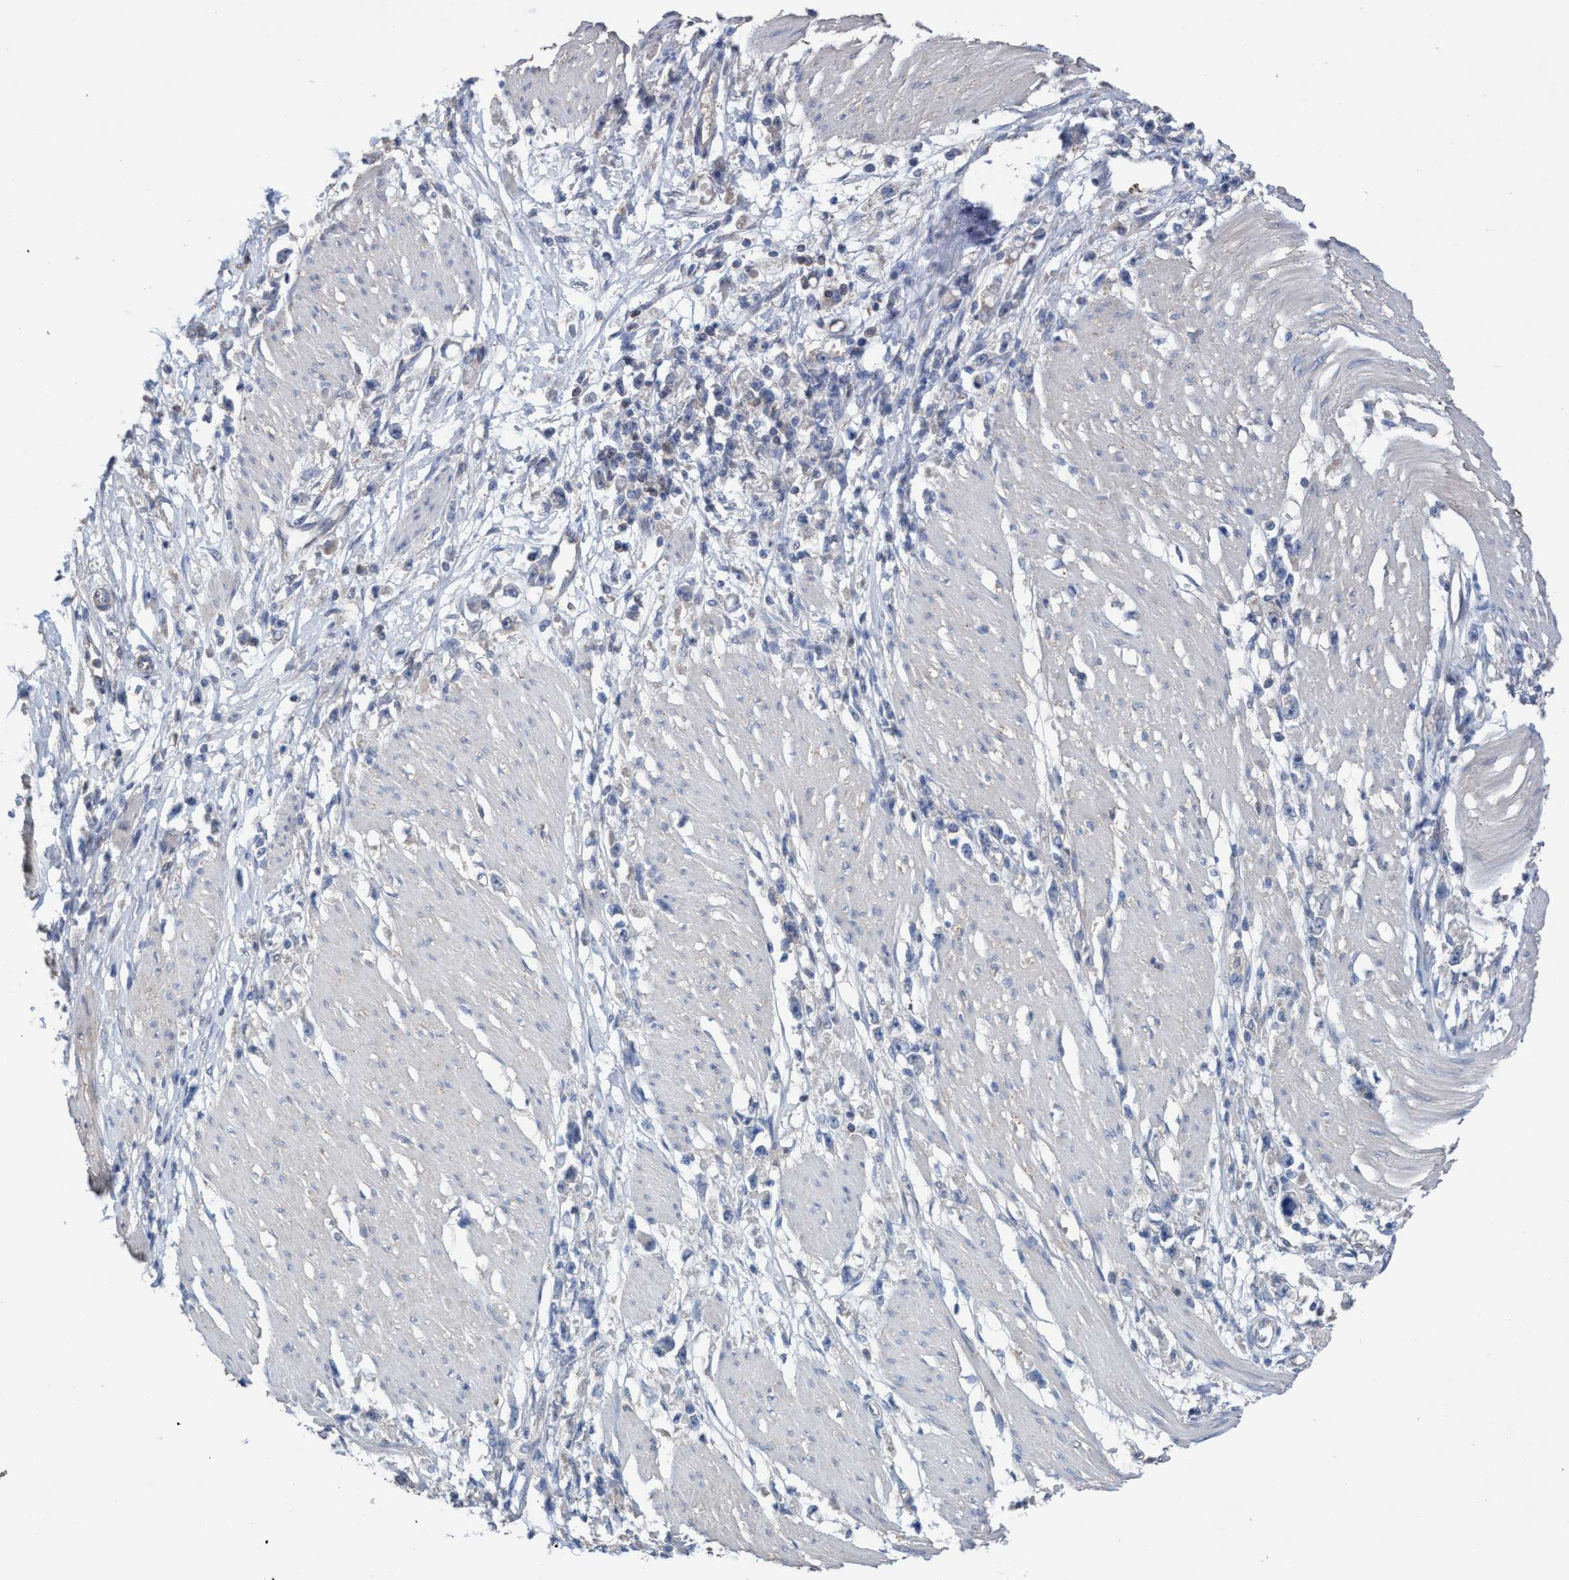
{"staining": {"intensity": "negative", "quantity": "none", "location": "none"}, "tissue": "stomach cancer", "cell_type": "Tumor cells", "image_type": "cancer", "snomed": [{"axis": "morphology", "description": "Adenocarcinoma, NOS"}, {"axis": "topography", "description": "Stomach"}], "caption": "DAB (3,3'-diaminobenzidine) immunohistochemical staining of human adenocarcinoma (stomach) displays no significant expression in tumor cells.", "gene": "GLOD4", "patient": {"sex": "female", "age": 59}}